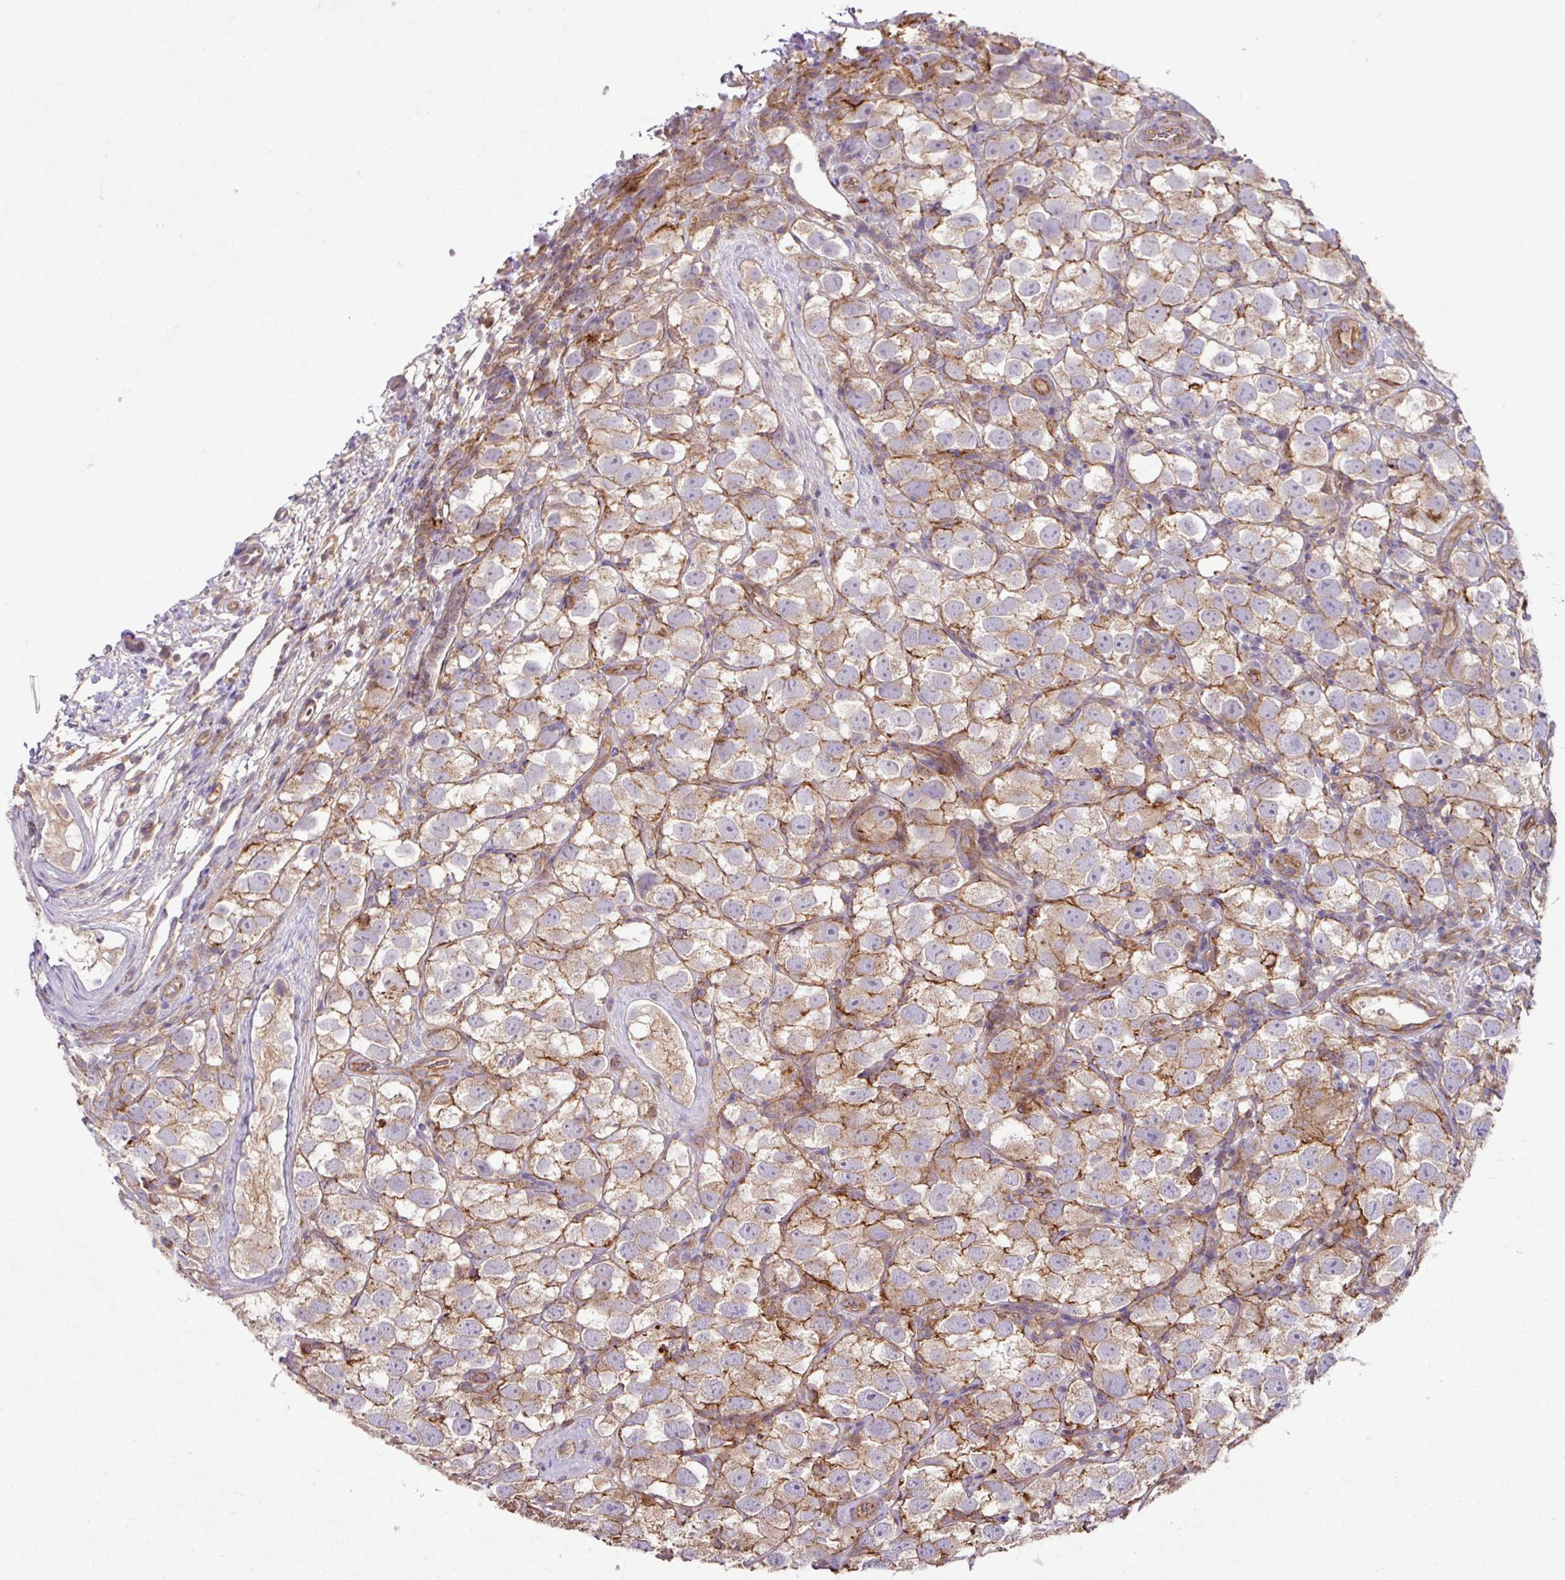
{"staining": {"intensity": "weak", "quantity": "25%-75%", "location": "cytoplasmic/membranous"}, "tissue": "testis cancer", "cell_type": "Tumor cells", "image_type": "cancer", "snomed": [{"axis": "morphology", "description": "Seminoma, NOS"}, {"axis": "topography", "description": "Testis"}], "caption": "Approximately 25%-75% of tumor cells in testis cancer demonstrate weak cytoplasmic/membranous protein expression as visualized by brown immunohistochemical staining.", "gene": "RIC1", "patient": {"sex": "male", "age": 26}}